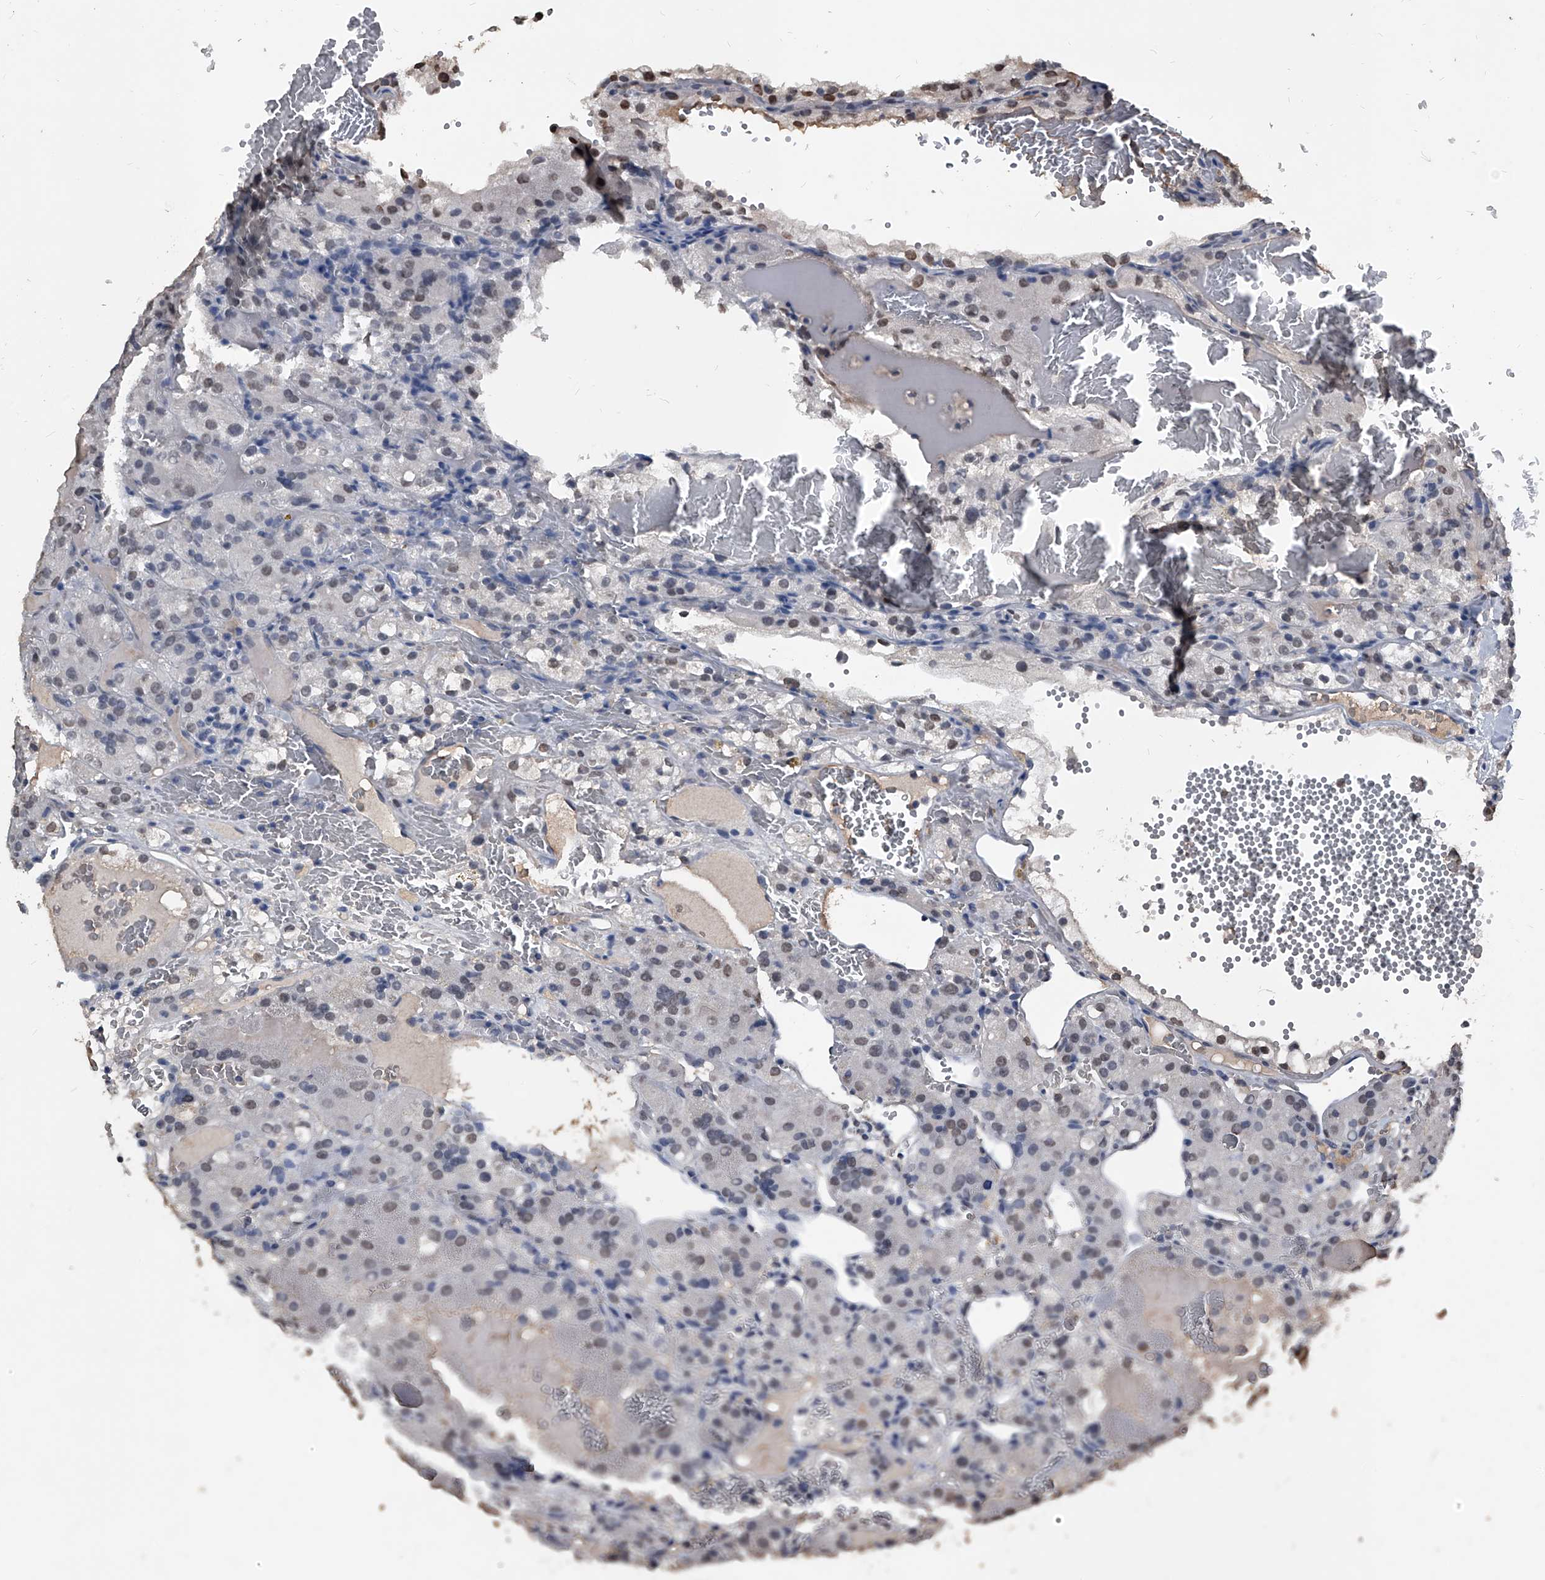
{"staining": {"intensity": "weak", "quantity": "25%-75%", "location": "nuclear"}, "tissue": "renal cancer", "cell_type": "Tumor cells", "image_type": "cancer", "snomed": [{"axis": "morphology", "description": "Normal tissue, NOS"}, {"axis": "morphology", "description": "Adenocarcinoma, NOS"}, {"axis": "topography", "description": "Kidney"}], "caption": "This photomicrograph displays renal cancer (adenocarcinoma) stained with immunohistochemistry to label a protein in brown. The nuclear of tumor cells show weak positivity for the protein. Nuclei are counter-stained blue.", "gene": "MATR3", "patient": {"sex": "male", "age": 61}}